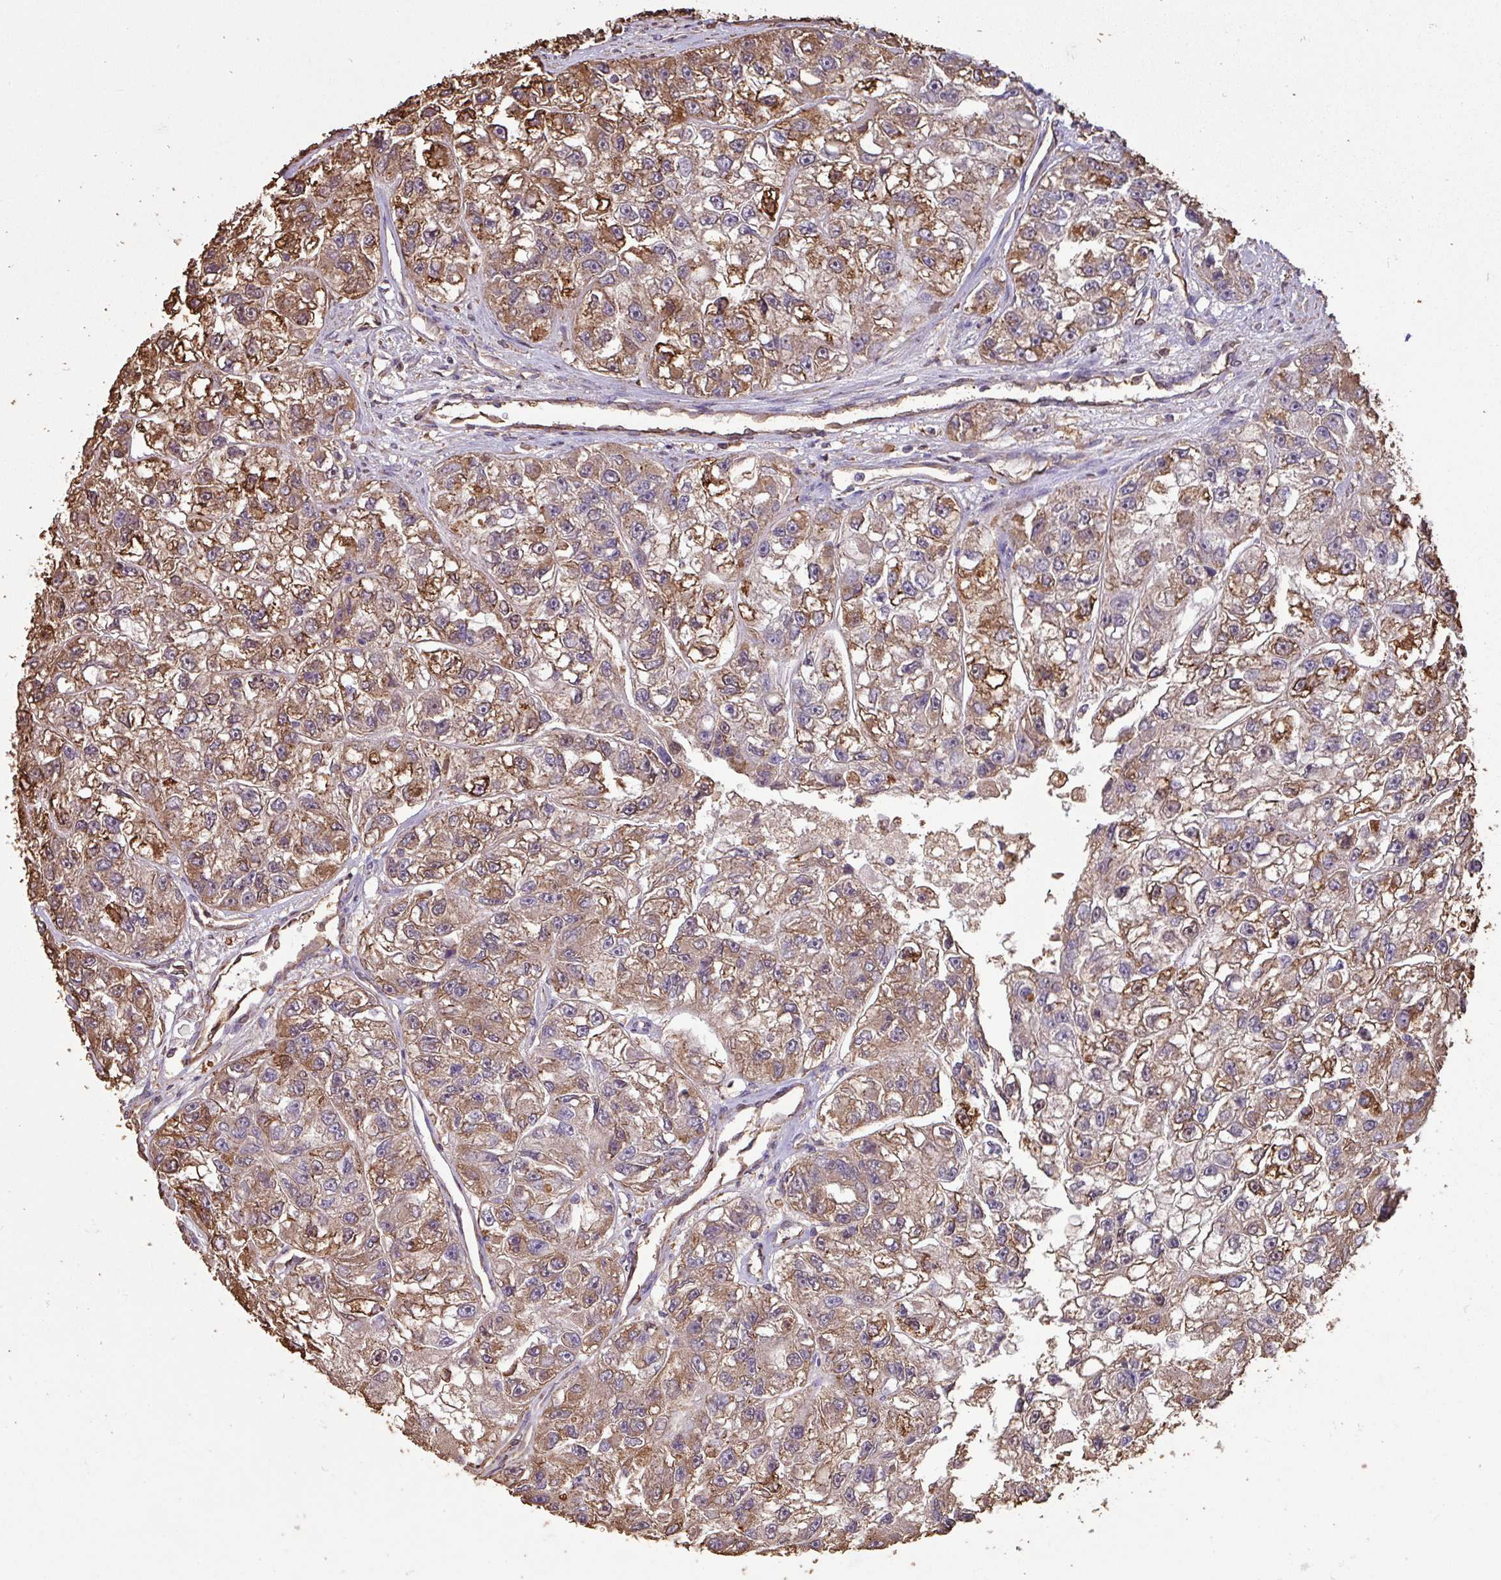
{"staining": {"intensity": "moderate", "quantity": ">75%", "location": "cytoplasmic/membranous"}, "tissue": "renal cancer", "cell_type": "Tumor cells", "image_type": "cancer", "snomed": [{"axis": "morphology", "description": "Adenocarcinoma, NOS"}, {"axis": "topography", "description": "Kidney"}], "caption": "Moderate cytoplasmic/membranous protein positivity is seen in about >75% of tumor cells in renal cancer (adenocarcinoma). (Brightfield microscopy of DAB IHC at high magnification).", "gene": "CAMK2B", "patient": {"sex": "male", "age": 63}}